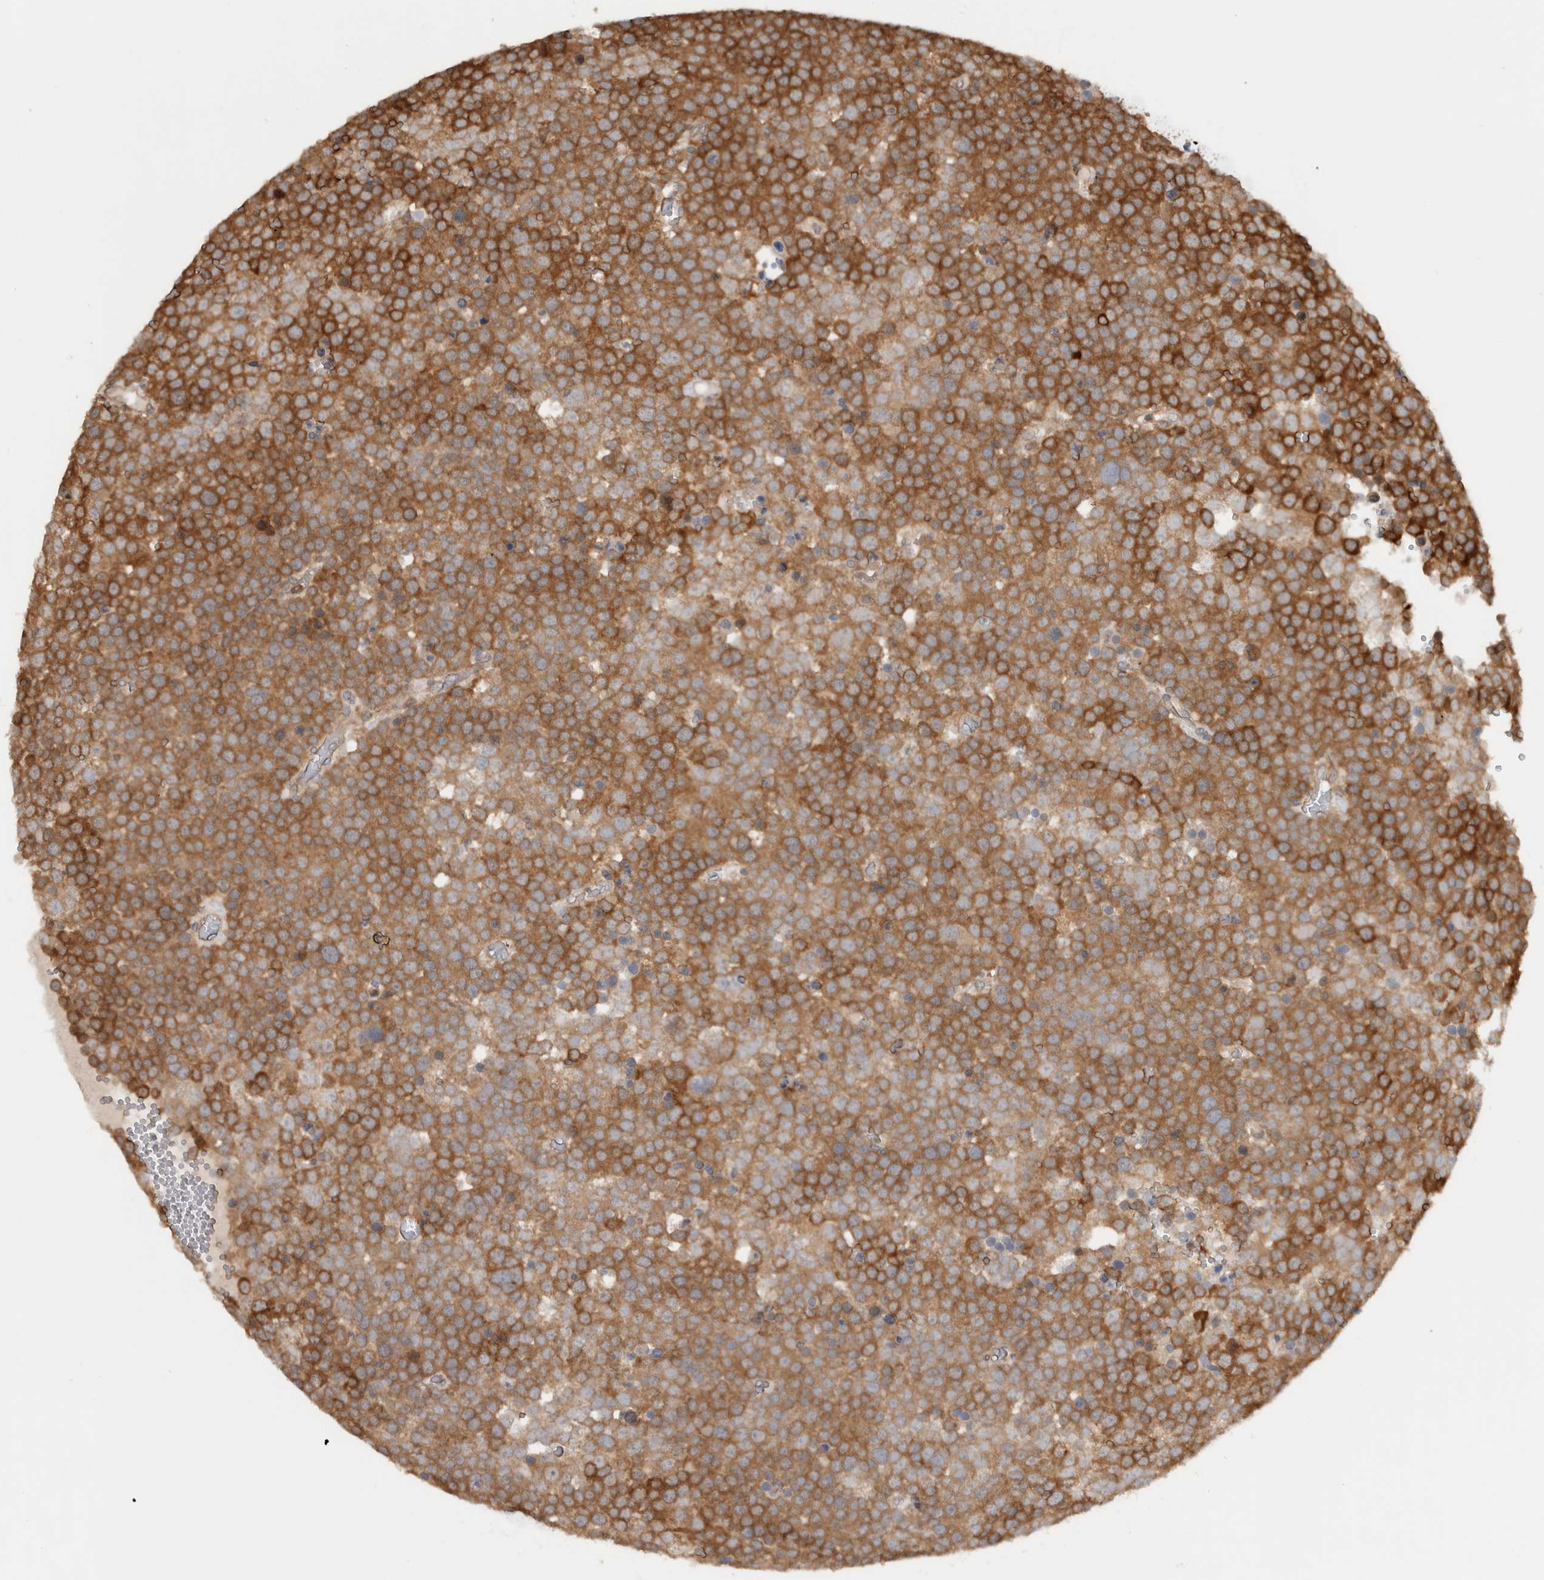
{"staining": {"intensity": "moderate", "quantity": ">75%", "location": "cytoplasmic/membranous"}, "tissue": "testis cancer", "cell_type": "Tumor cells", "image_type": "cancer", "snomed": [{"axis": "morphology", "description": "Seminoma, NOS"}, {"axis": "topography", "description": "Testis"}], "caption": "Immunohistochemistry micrograph of neoplastic tissue: human testis cancer (seminoma) stained using immunohistochemistry demonstrates medium levels of moderate protein expression localized specifically in the cytoplasmic/membranous of tumor cells, appearing as a cytoplasmic/membranous brown color.", "gene": "CNTROB", "patient": {"sex": "male", "age": 71}}